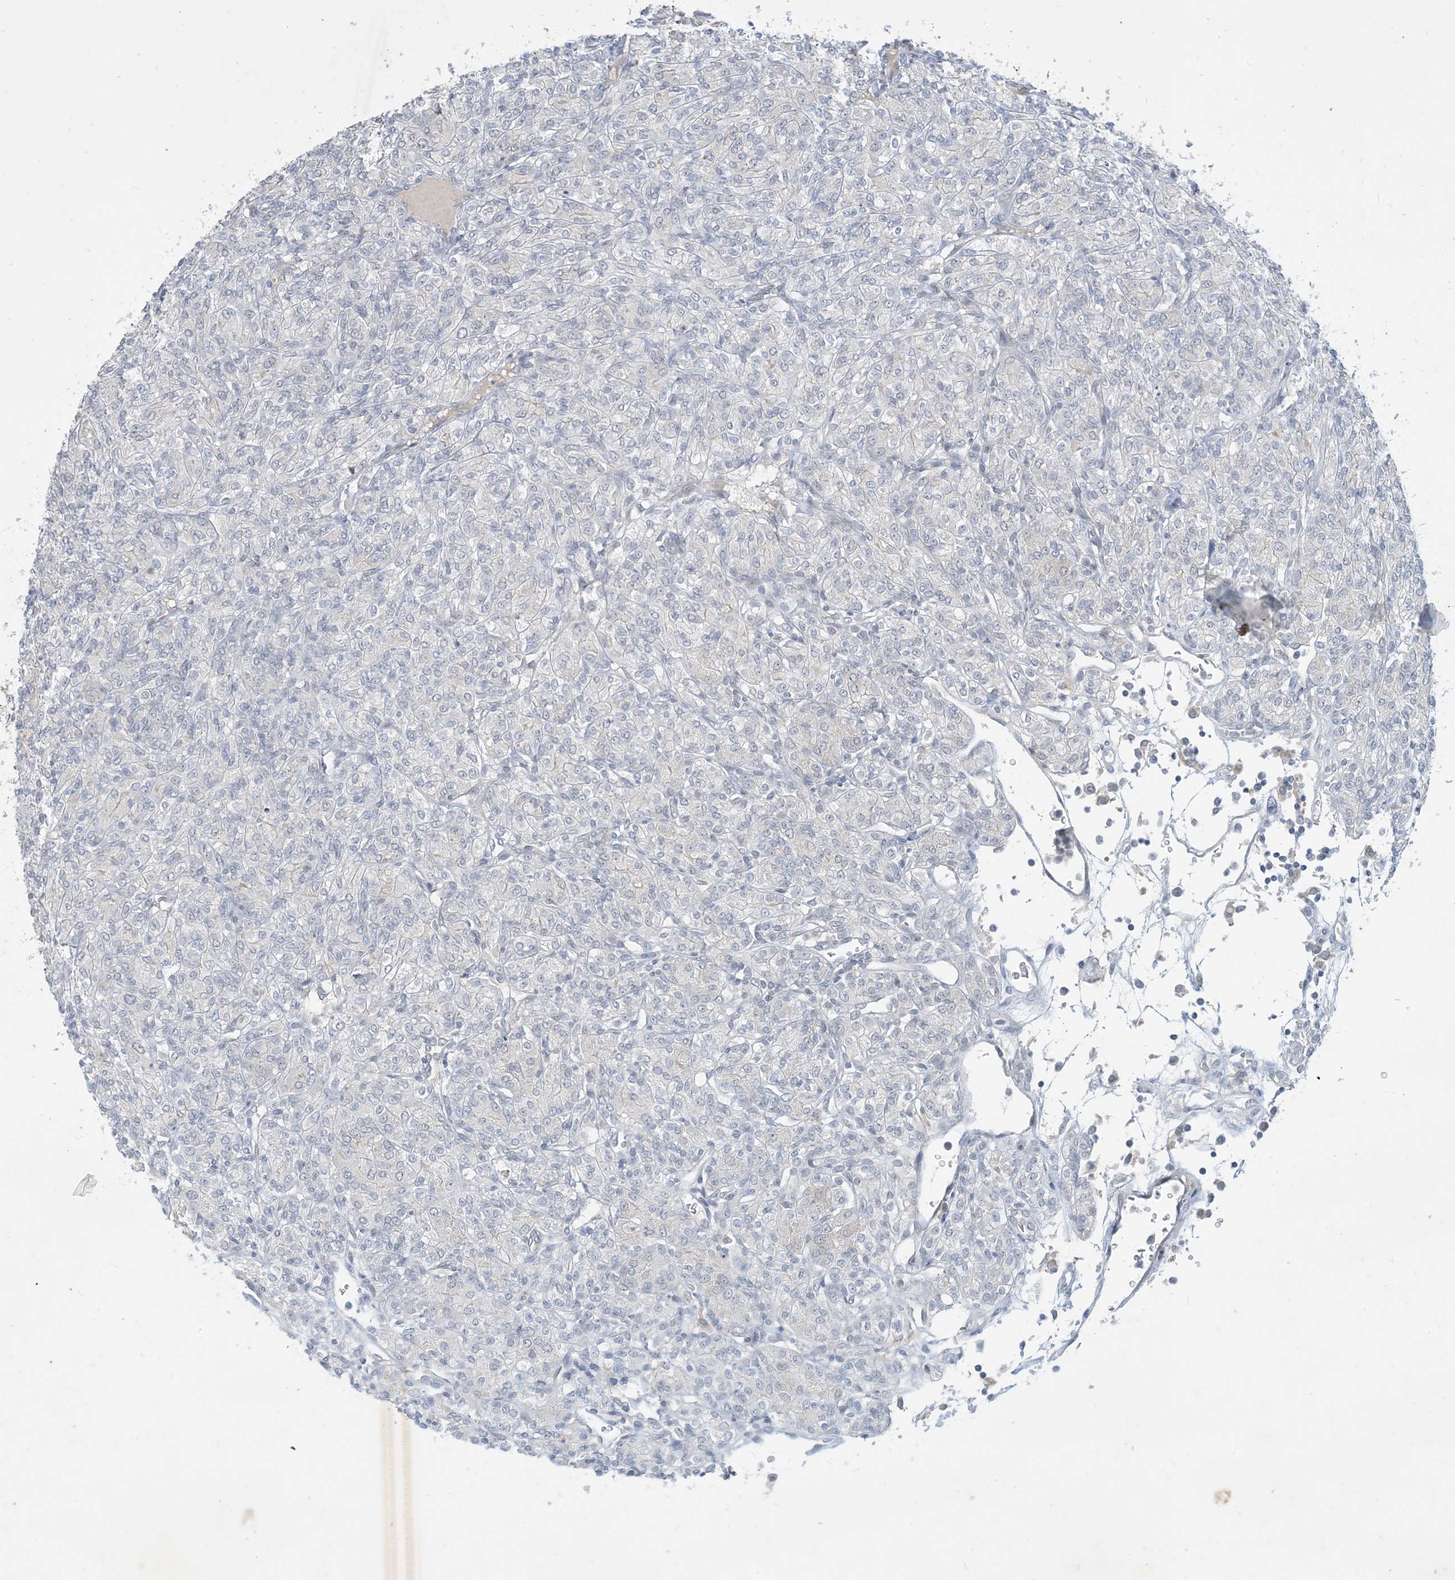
{"staining": {"intensity": "negative", "quantity": "none", "location": "none"}, "tissue": "renal cancer", "cell_type": "Tumor cells", "image_type": "cancer", "snomed": [{"axis": "morphology", "description": "Adenocarcinoma, NOS"}, {"axis": "topography", "description": "Kidney"}], "caption": "Immunohistochemical staining of adenocarcinoma (renal) exhibits no significant positivity in tumor cells.", "gene": "ZNF674", "patient": {"sex": "male", "age": 77}}